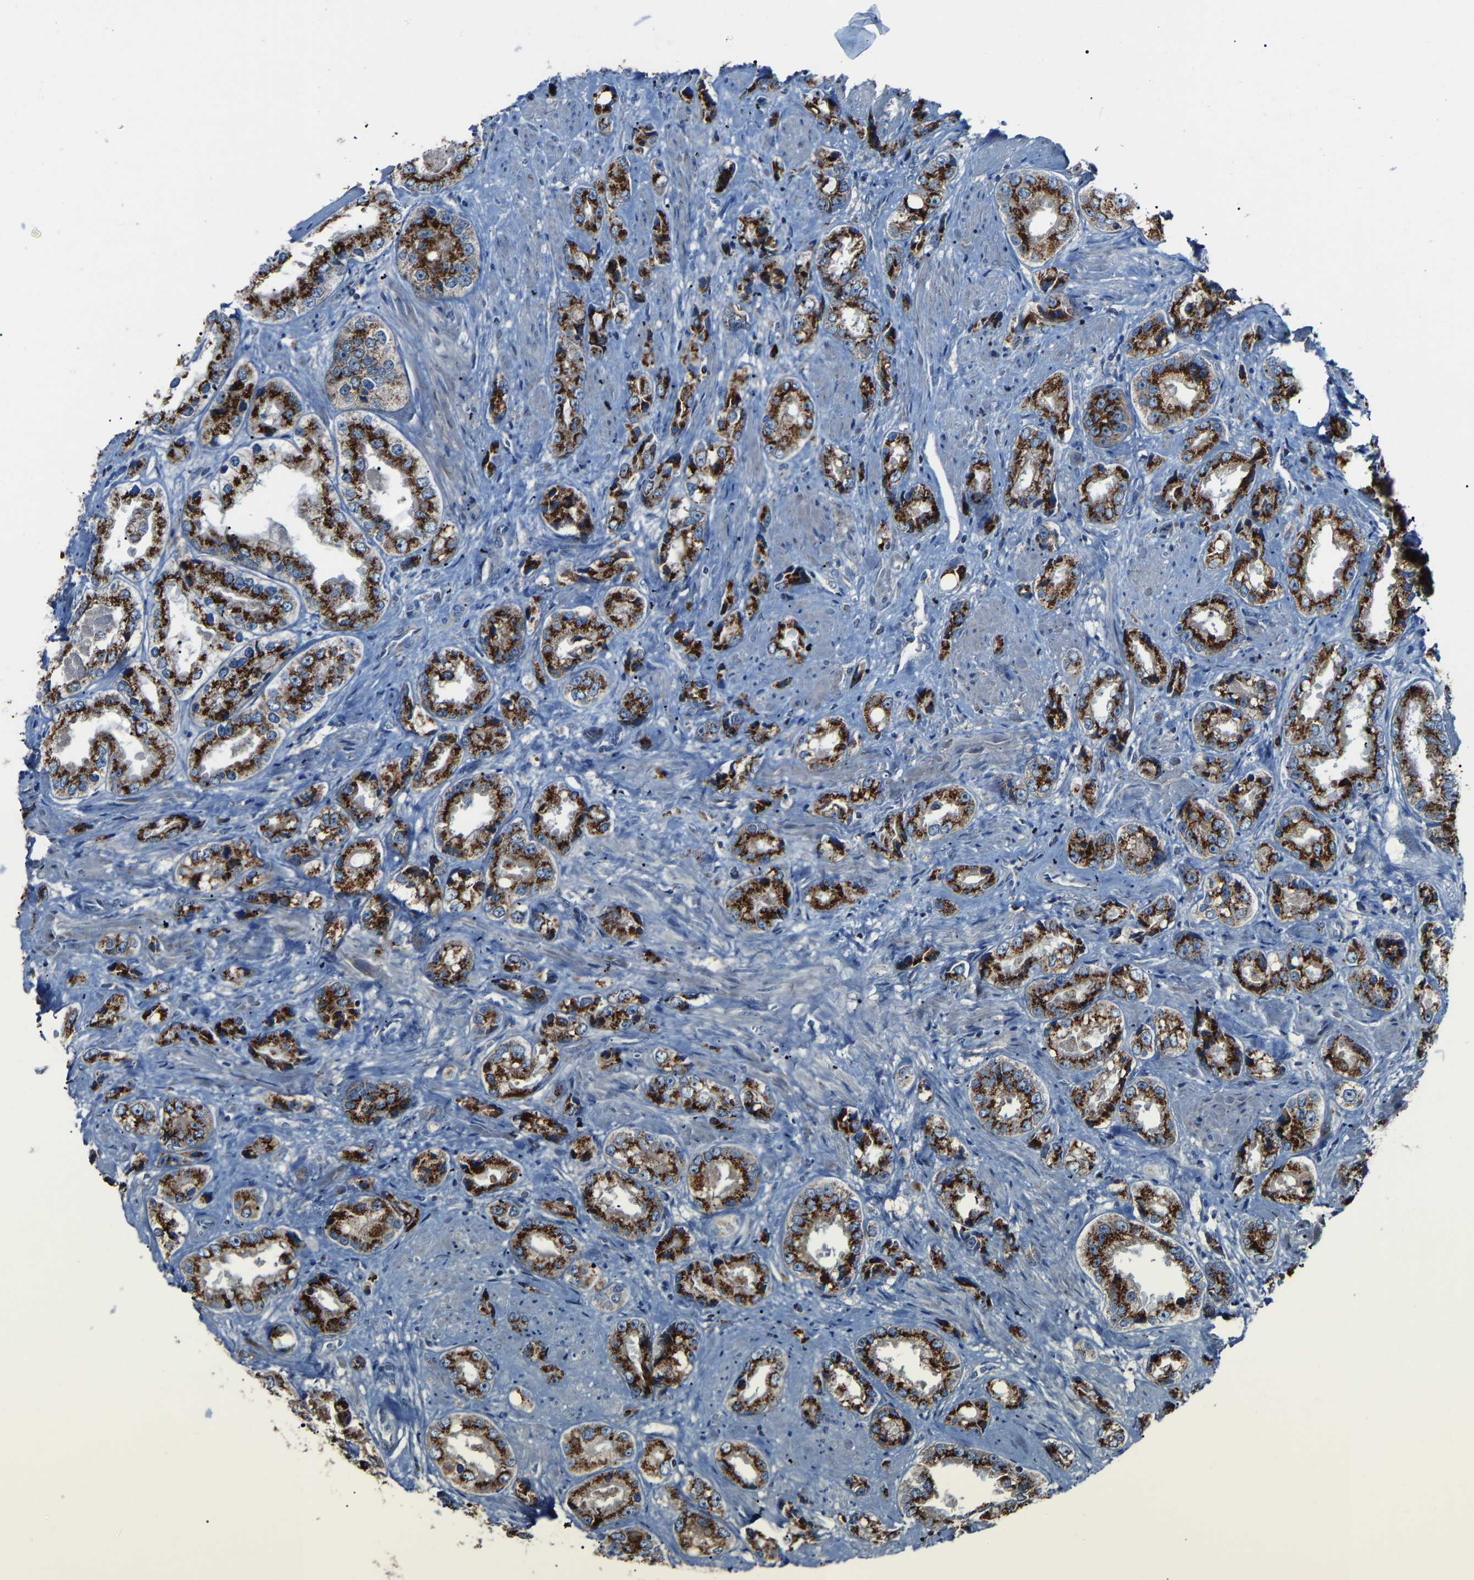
{"staining": {"intensity": "strong", "quantity": ">75%", "location": "cytoplasmic/membranous"}, "tissue": "prostate cancer", "cell_type": "Tumor cells", "image_type": "cancer", "snomed": [{"axis": "morphology", "description": "Adenocarcinoma, High grade"}, {"axis": "topography", "description": "Prostate"}], "caption": "This is an image of immunohistochemistry (IHC) staining of prostate cancer (high-grade adenocarcinoma), which shows strong positivity in the cytoplasmic/membranous of tumor cells.", "gene": "CANT1", "patient": {"sex": "male", "age": 61}}